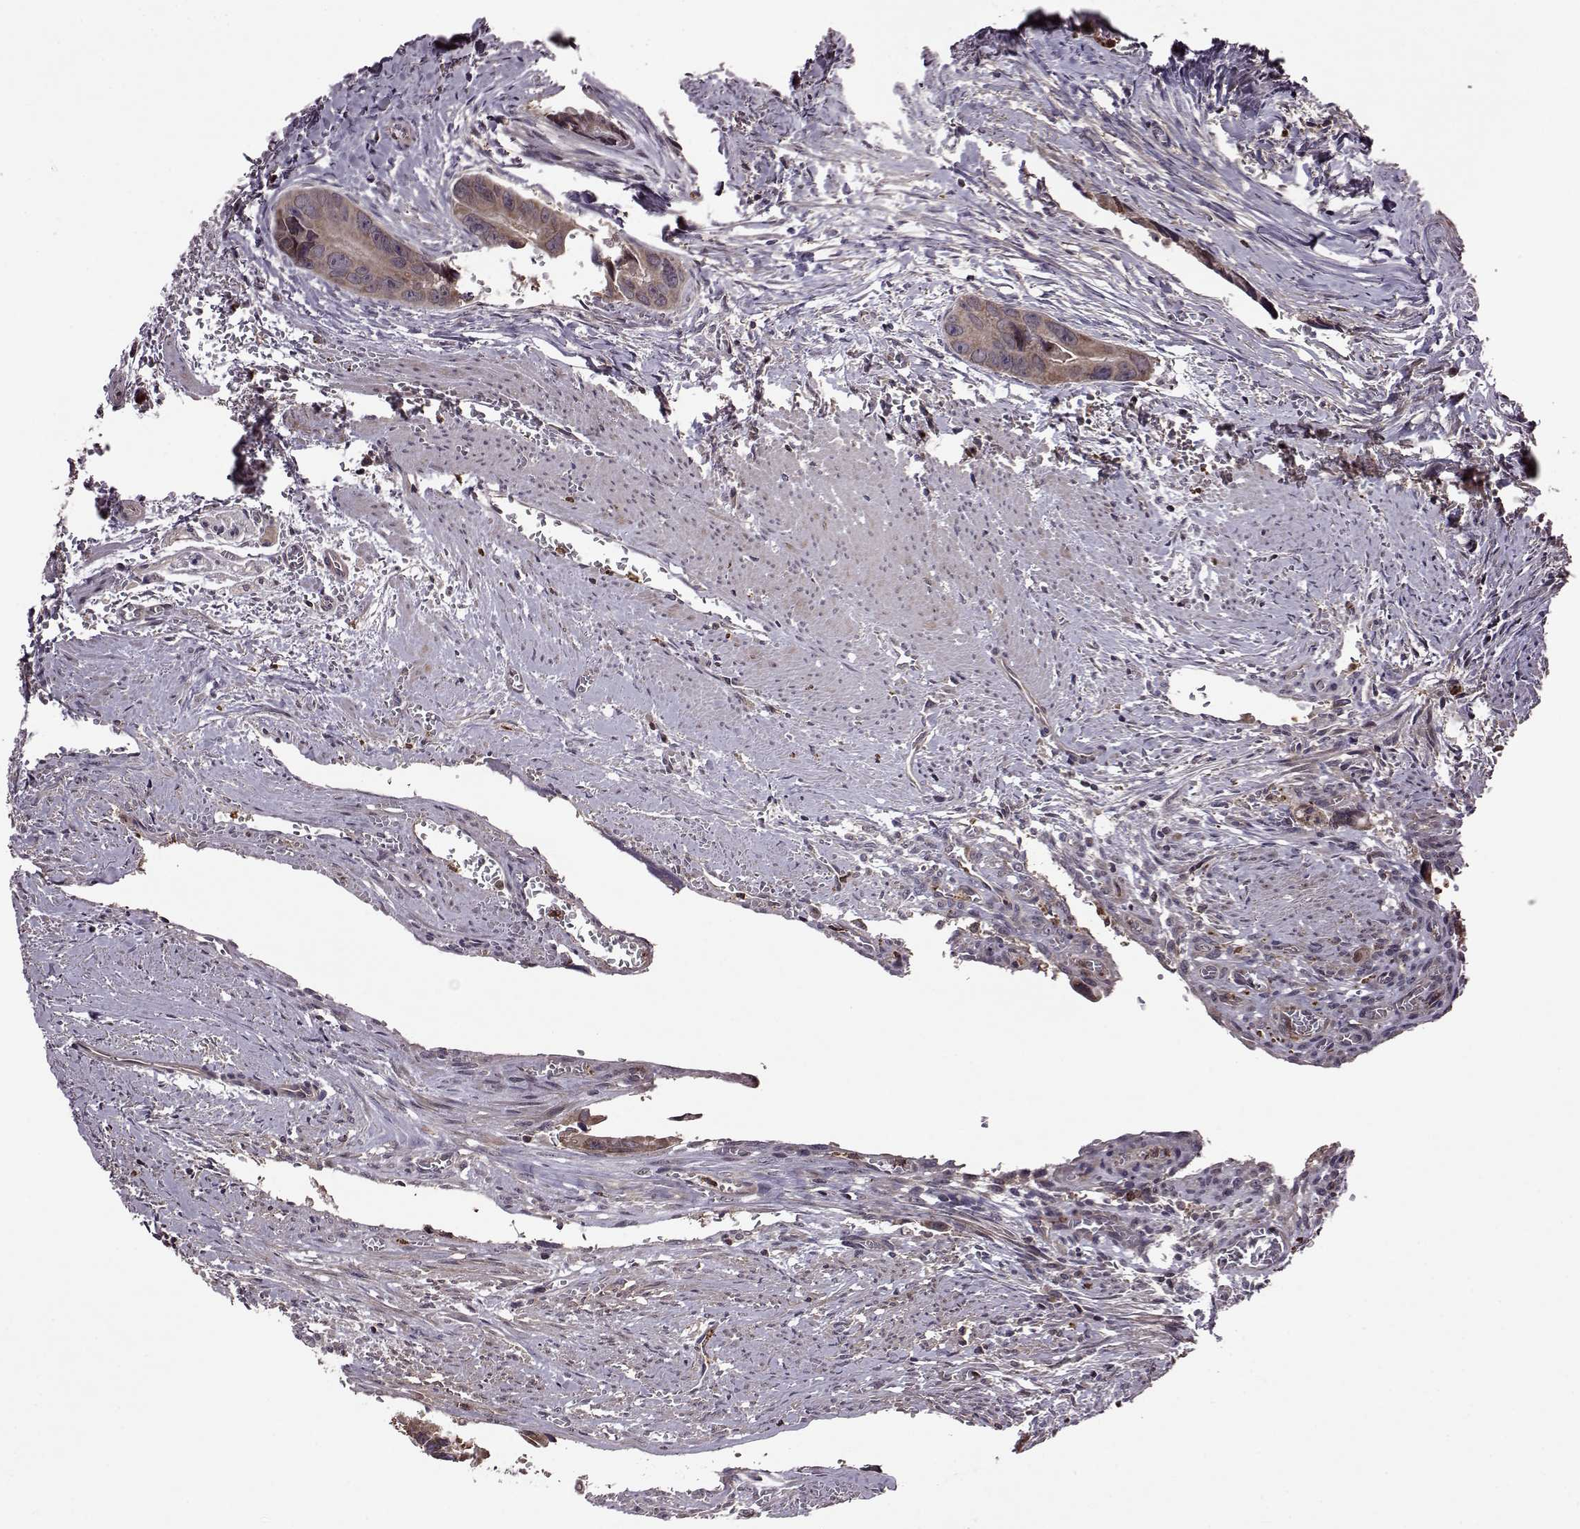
{"staining": {"intensity": "weak", "quantity": "<25%", "location": "cytoplasmic/membranous"}, "tissue": "colorectal cancer", "cell_type": "Tumor cells", "image_type": "cancer", "snomed": [{"axis": "morphology", "description": "Adenocarcinoma, NOS"}, {"axis": "topography", "description": "Rectum"}], "caption": "Histopathology image shows no protein expression in tumor cells of colorectal cancer (adenocarcinoma) tissue. Brightfield microscopy of immunohistochemistry (IHC) stained with DAB (brown) and hematoxylin (blue), captured at high magnification.", "gene": "TRMU", "patient": {"sex": "male", "age": 76}}